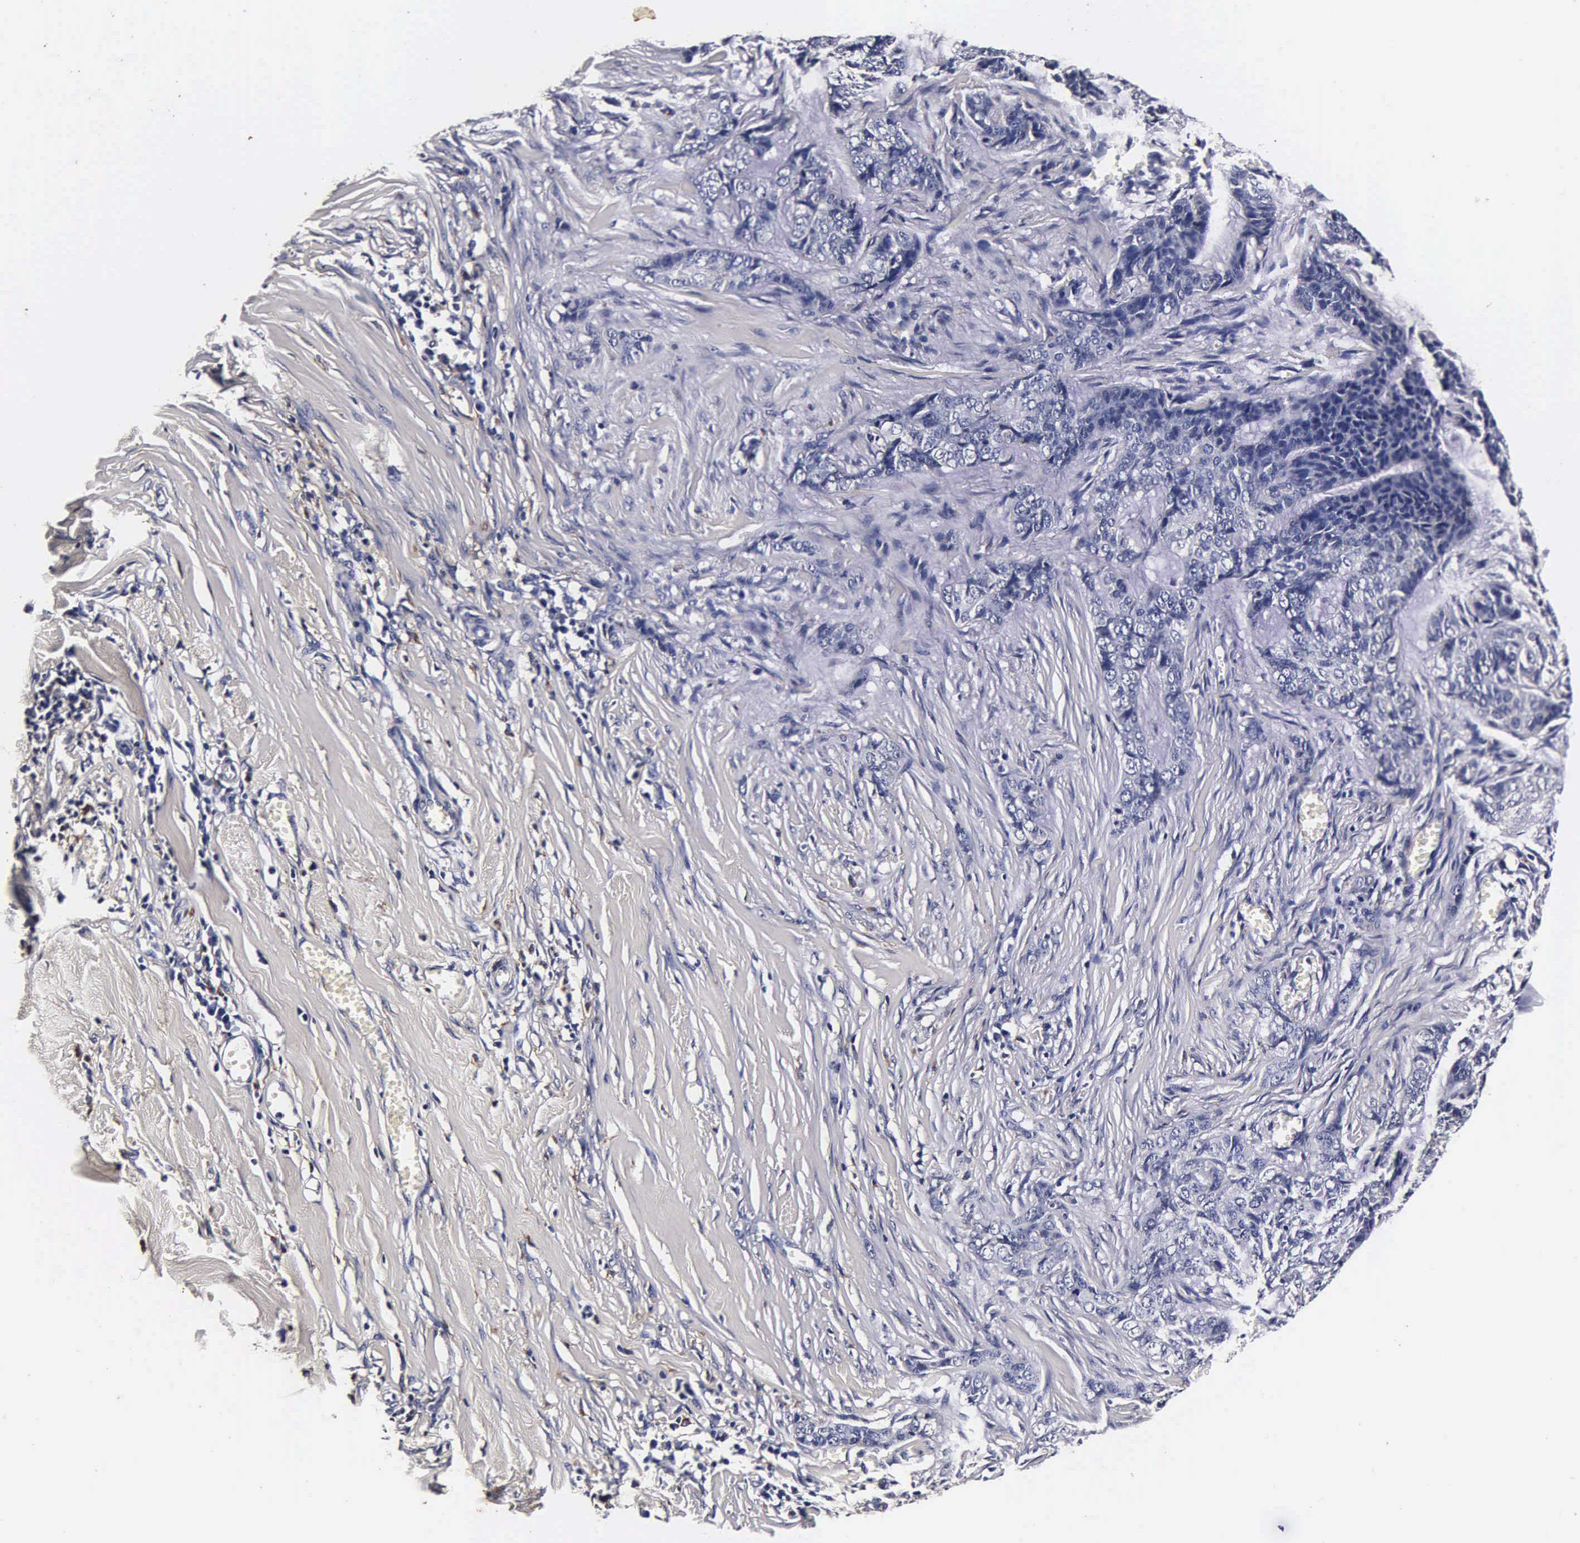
{"staining": {"intensity": "negative", "quantity": "none", "location": "none"}, "tissue": "skin cancer", "cell_type": "Tumor cells", "image_type": "cancer", "snomed": [{"axis": "morphology", "description": "Normal tissue, NOS"}, {"axis": "morphology", "description": "Basal cell carcinoma"}, {"axis": "topography", "description": "Skin"}], "caption": "This histopathology image is of skin cancer stained with IHC to label a protein in brown with the nuclei are counter-stained blue. There is no positivity in tumor cells.", "gene": "CST3", "patient": {"sex": "female", "age": 65}}